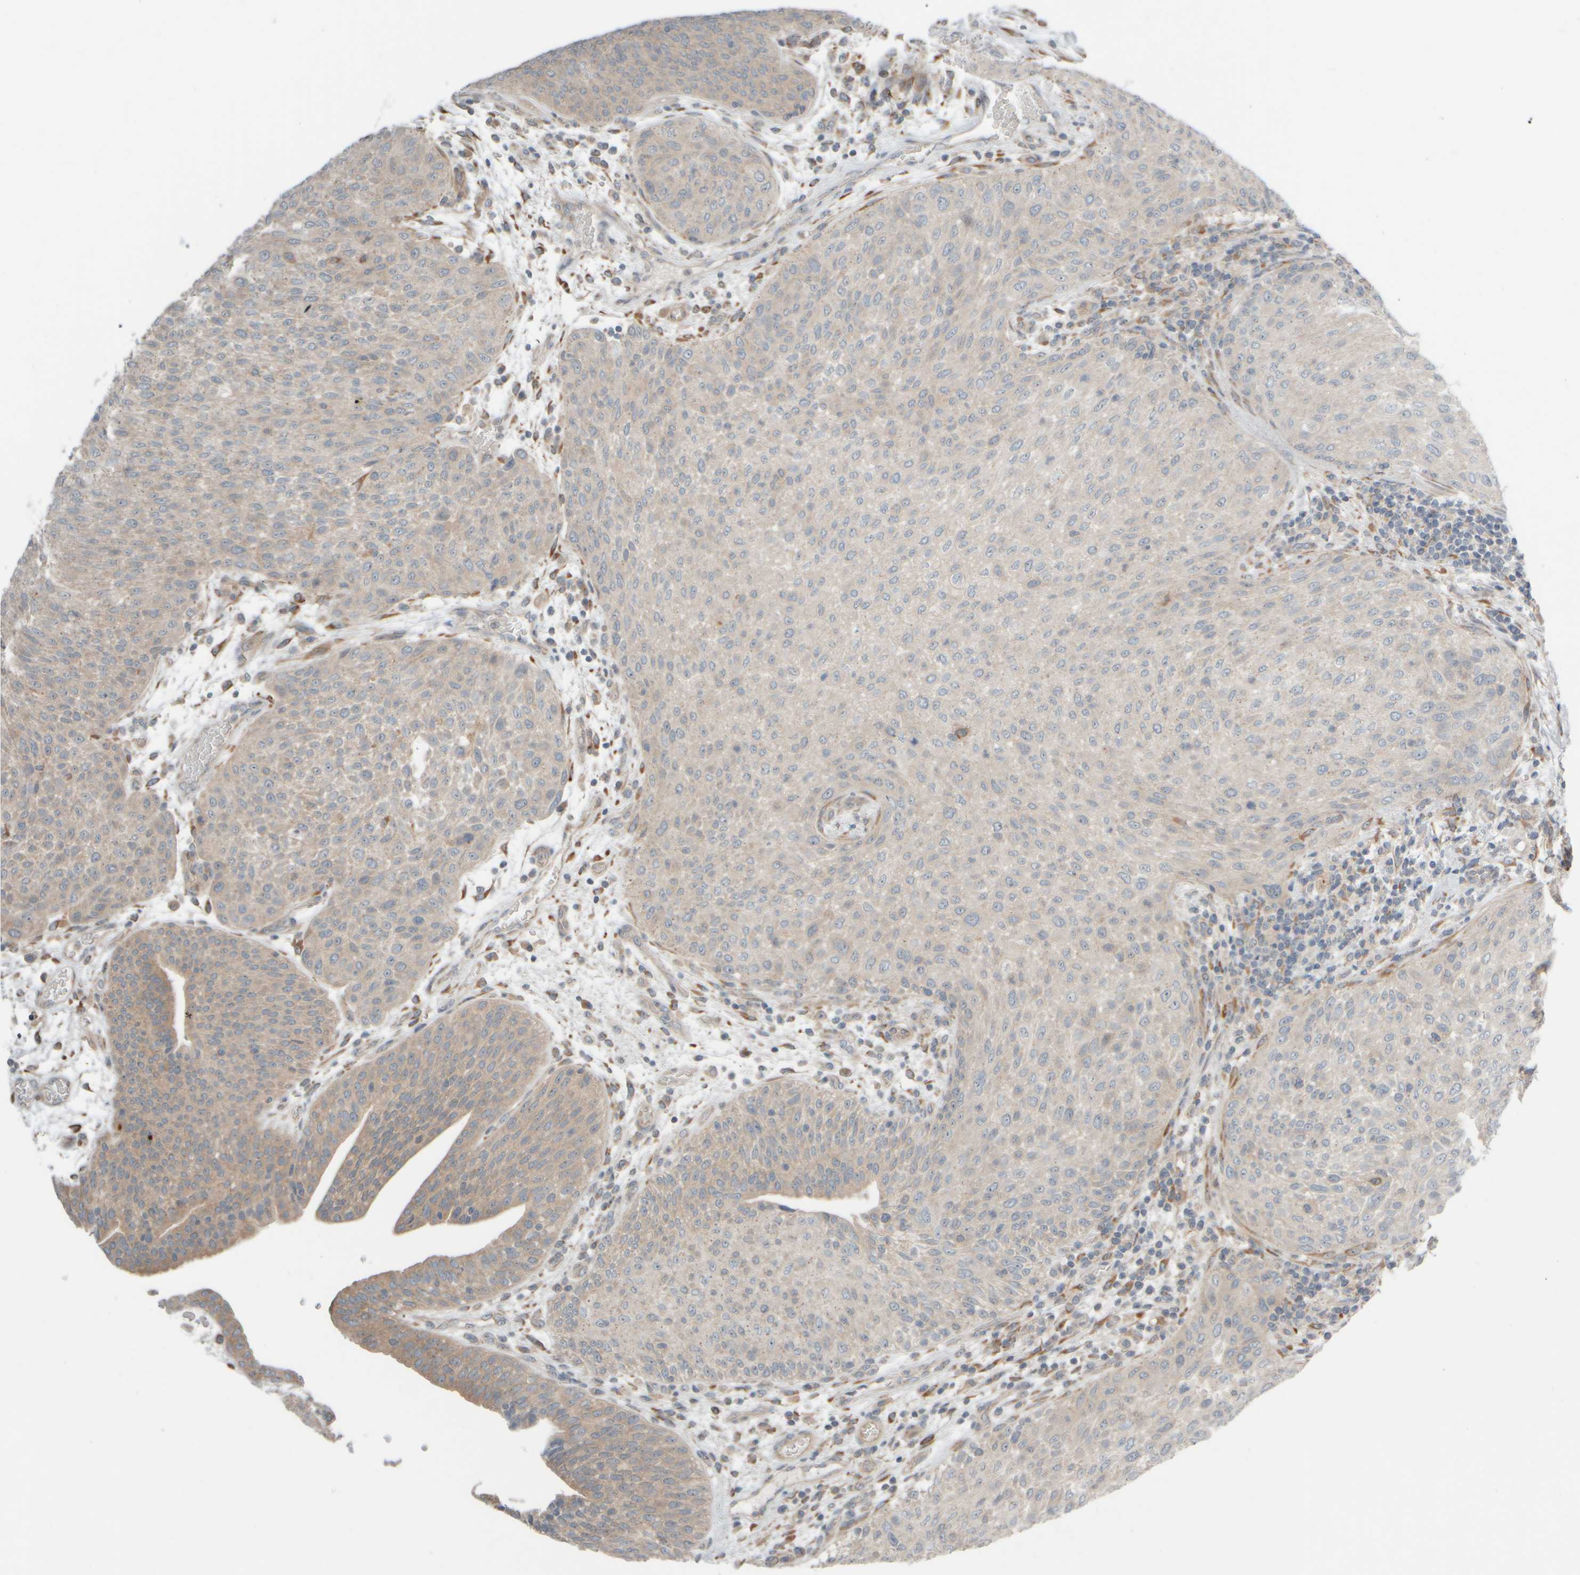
{"staining": {"intensity": "weak", "quantity": "<25%", "location": "cytoplasmic/membranous"}, "tissue": "urothelial cancer", "cell_type": "Tumor cells", "image_type": "cancer", "snomed": [{"axis": "morphology", "description": "Urothelial carcinoma, Low grade"}, {"axis": "morphology", "description": "Urothelial carcinoma, High grade"}, {"axis": "topography", "description": "Urinary bladder"}], "caption": "IHC micrograph of urothelial cancer stained for a protein (brown), which displays no expression in tumor cells.", "gene": "HGS", "patient": {"sex": "male", "age": 35}}